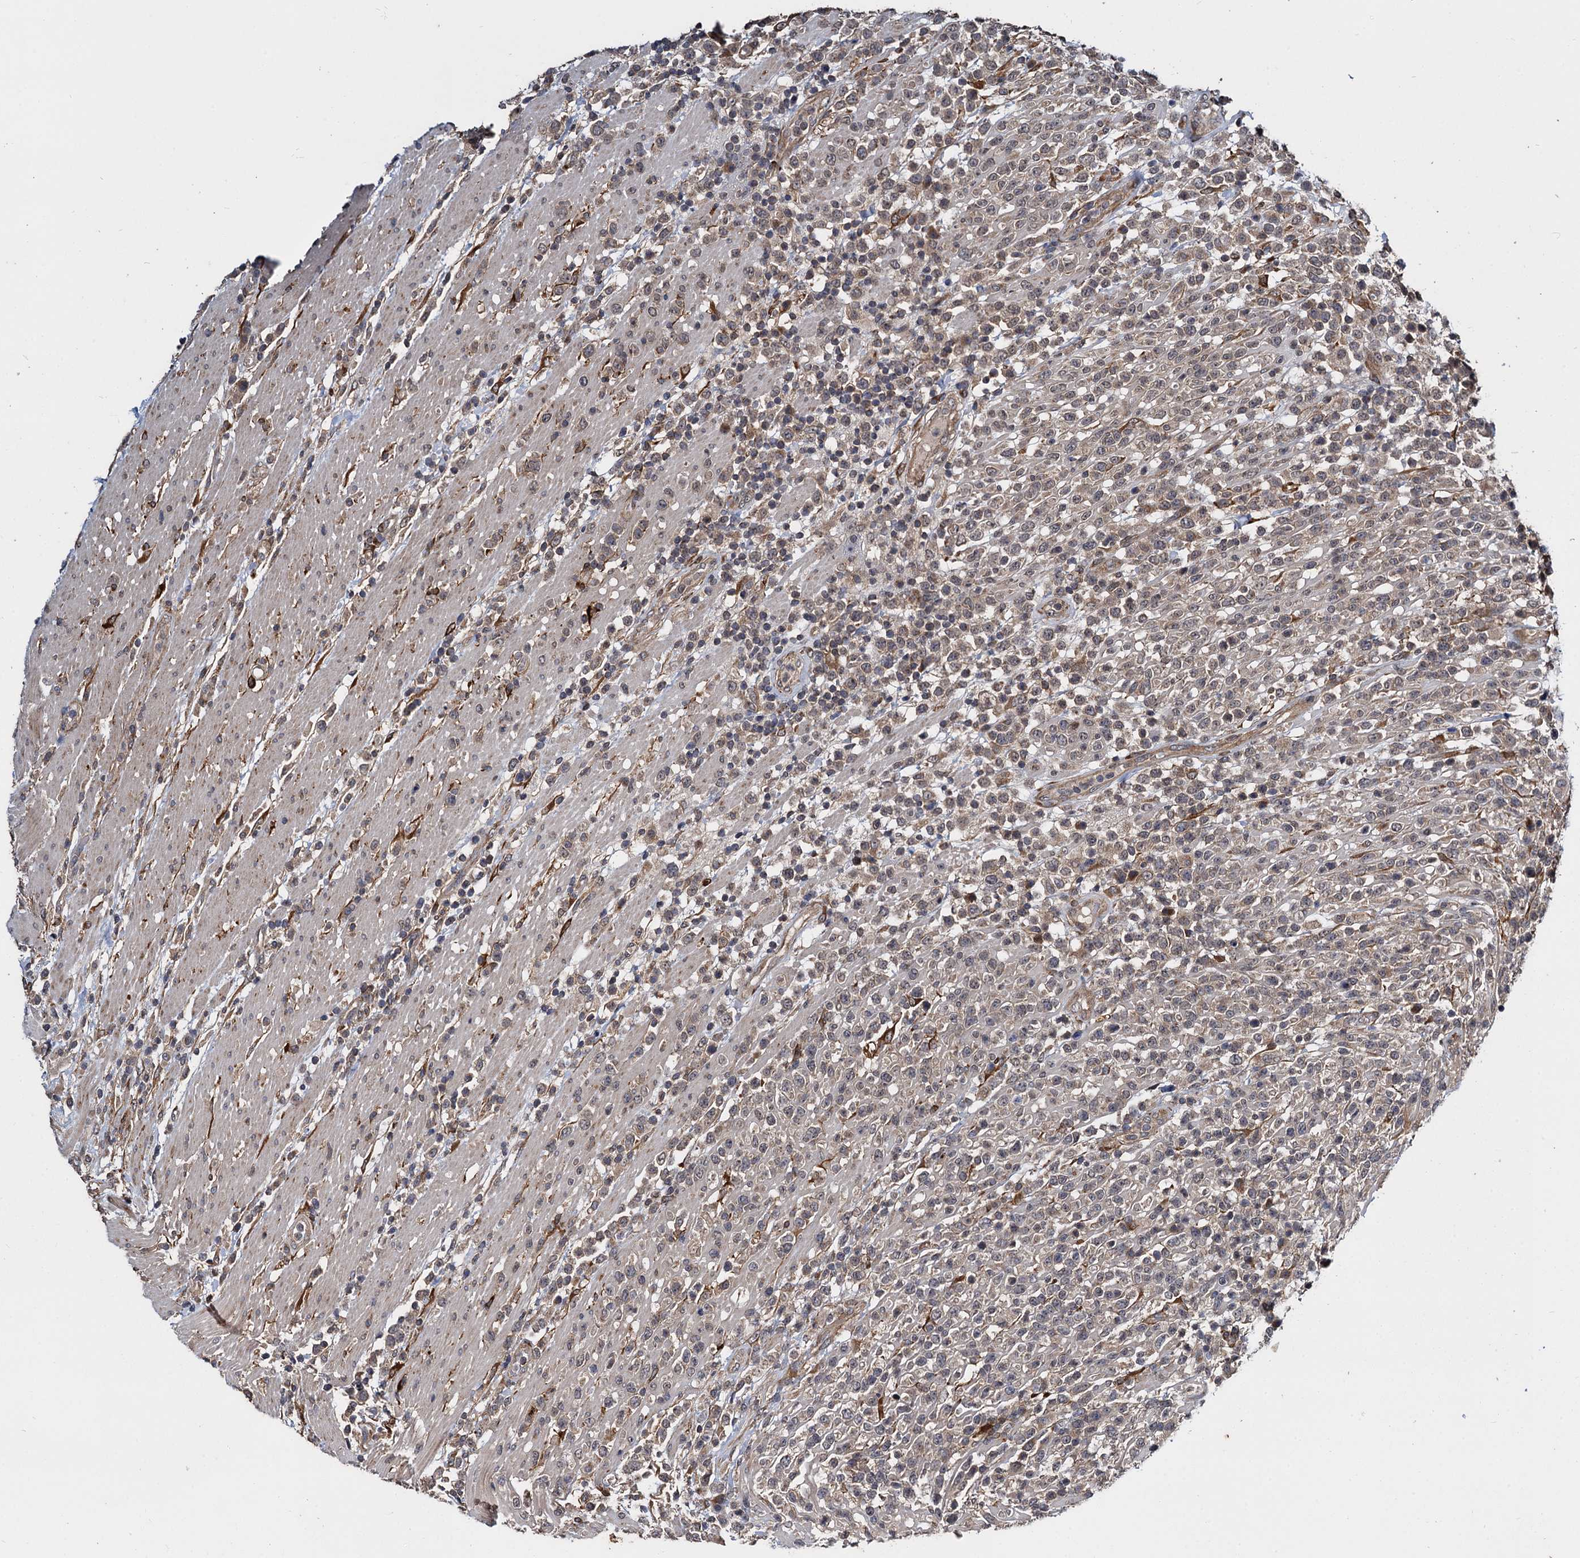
{"staining": {"intensity": "weak", "quantity": ">75%", "location": "cytoplasmic/membranous"}, "tissue": "lymphoma", "cell_type": "Tumor cells", "image_type": "cancer", "snomed": [{"axis": "morphology", "description": "Malignant lymphoma, non-Hodgkin's type, High grade"}, {"axis": "topography", "description": "Colon"}], "caption": "Tumor cells demonstrate low levels of weak cytoplasmic/membranous positivity in approximately >75% of cells in human lymphoma.", "gene": "ARHGAP42", "patient": {"sex": "female", "age": 53}}